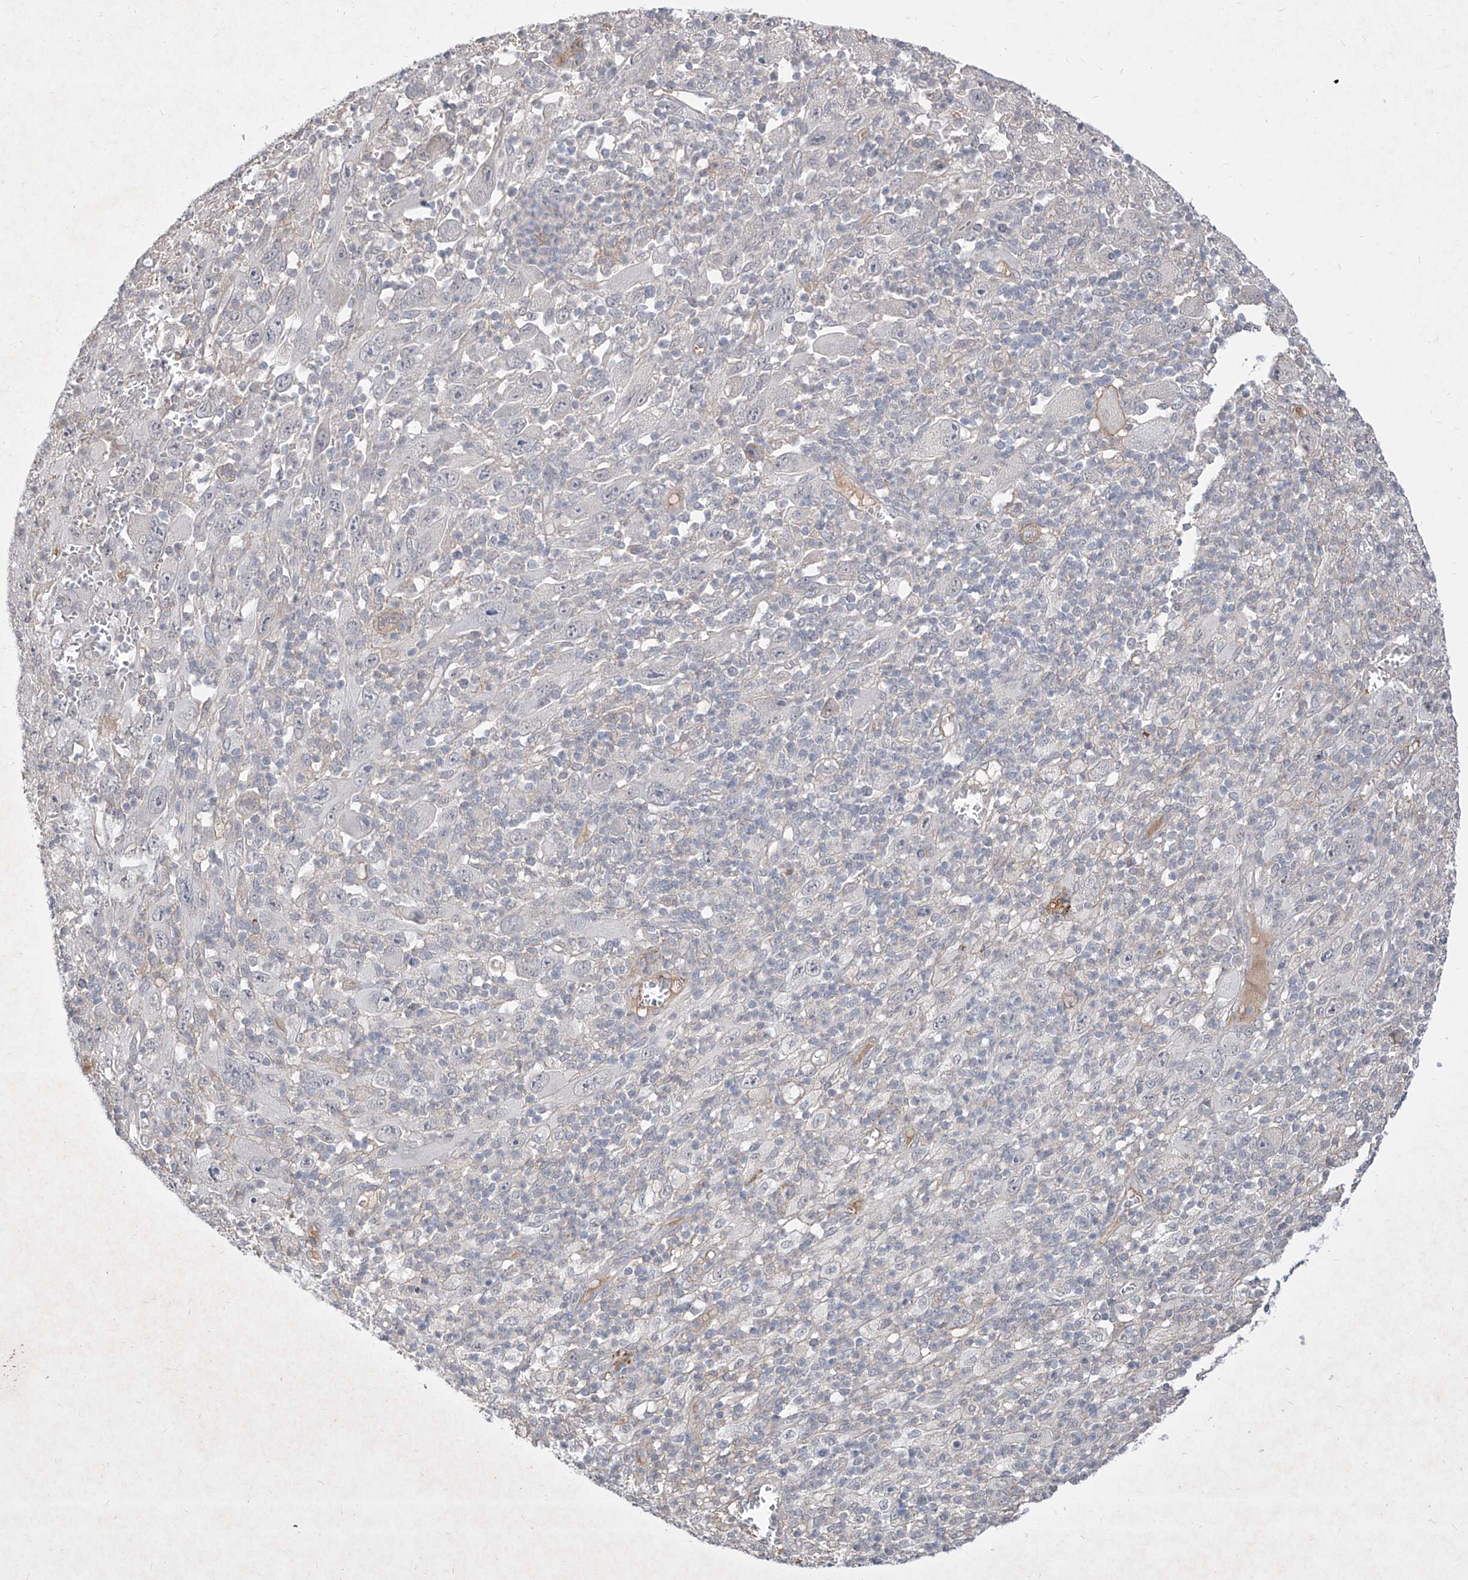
{"staining": {"intensity": "negative", "quantity": "none", "location": "none"}, "tissue": "melanoma", "cell_type": "Tumor cells", "image_type": "cancer", "snomed": [{"axis": "morphology", "description": "Malignant melanoma, Metastatic site"}, {"axis": "topography", "description": "Skin"}], "caption": "An immunohistochemistry (IHC) photomicrograph of melanoma is shown. There is no staining in tumor cells of melanoma.", "gene": "C4A", "patient": {"sex": "female", "age": 56}}